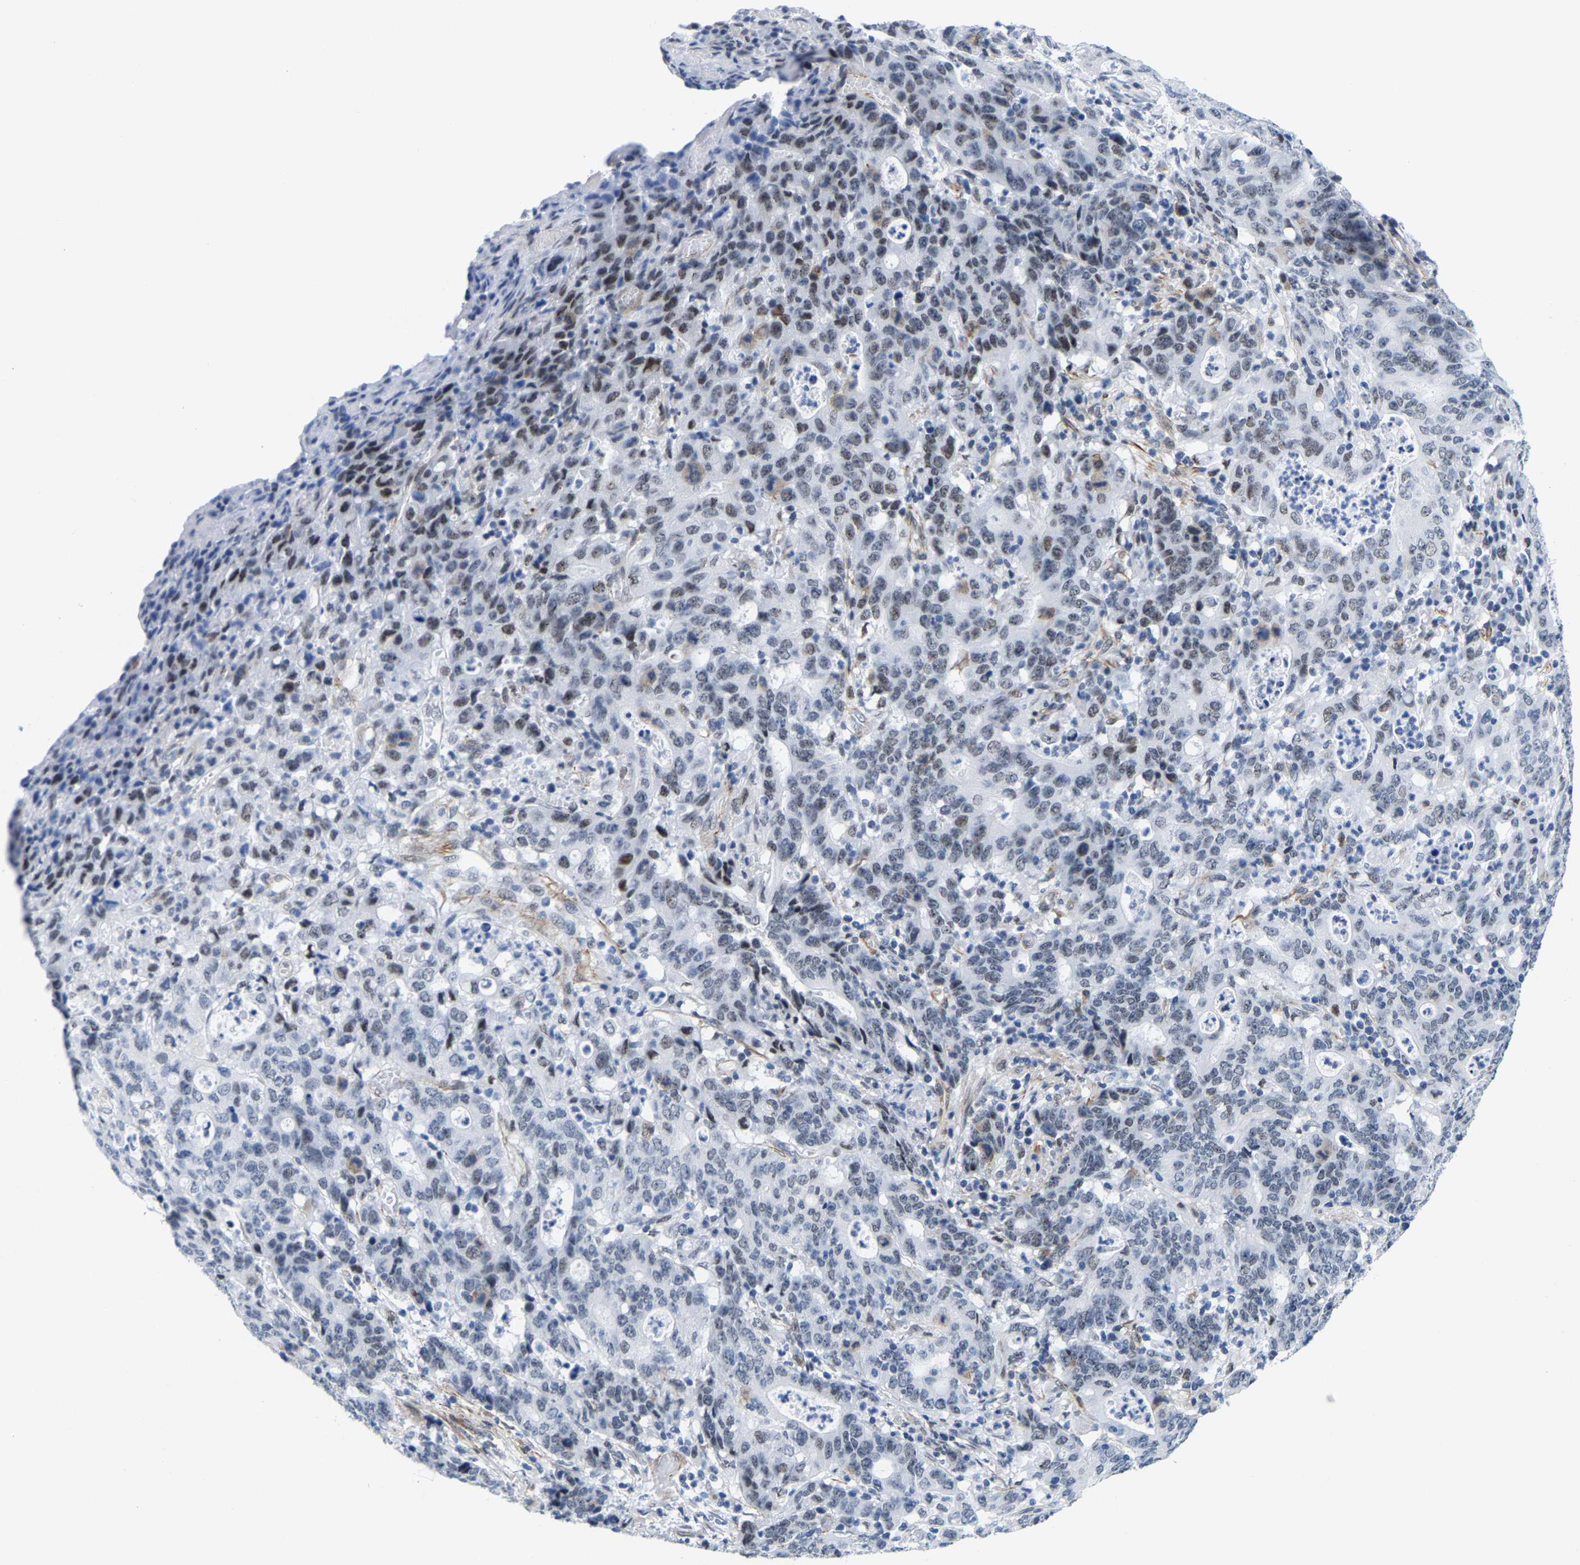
{"staining": {"intensity": "weak", "quantity": "<25%", "location": "nuclear"}, "tissue": "stomach cancer", "cell_type": "Tumor cells", "image_type": "cancer", "snomed": [{"axis": "morphology", "description": "Adenocarcinoma, NOS"}, {"axis": "topography", "description": "Stomach, upper"}], "caption": "Stomach cancer (adenocarcinoma) was stained to show a protein in brown. There is no significant positivity in tumor cells.", "gene": "FAM180A", "patient": {"sex": "male", "age": 69}}